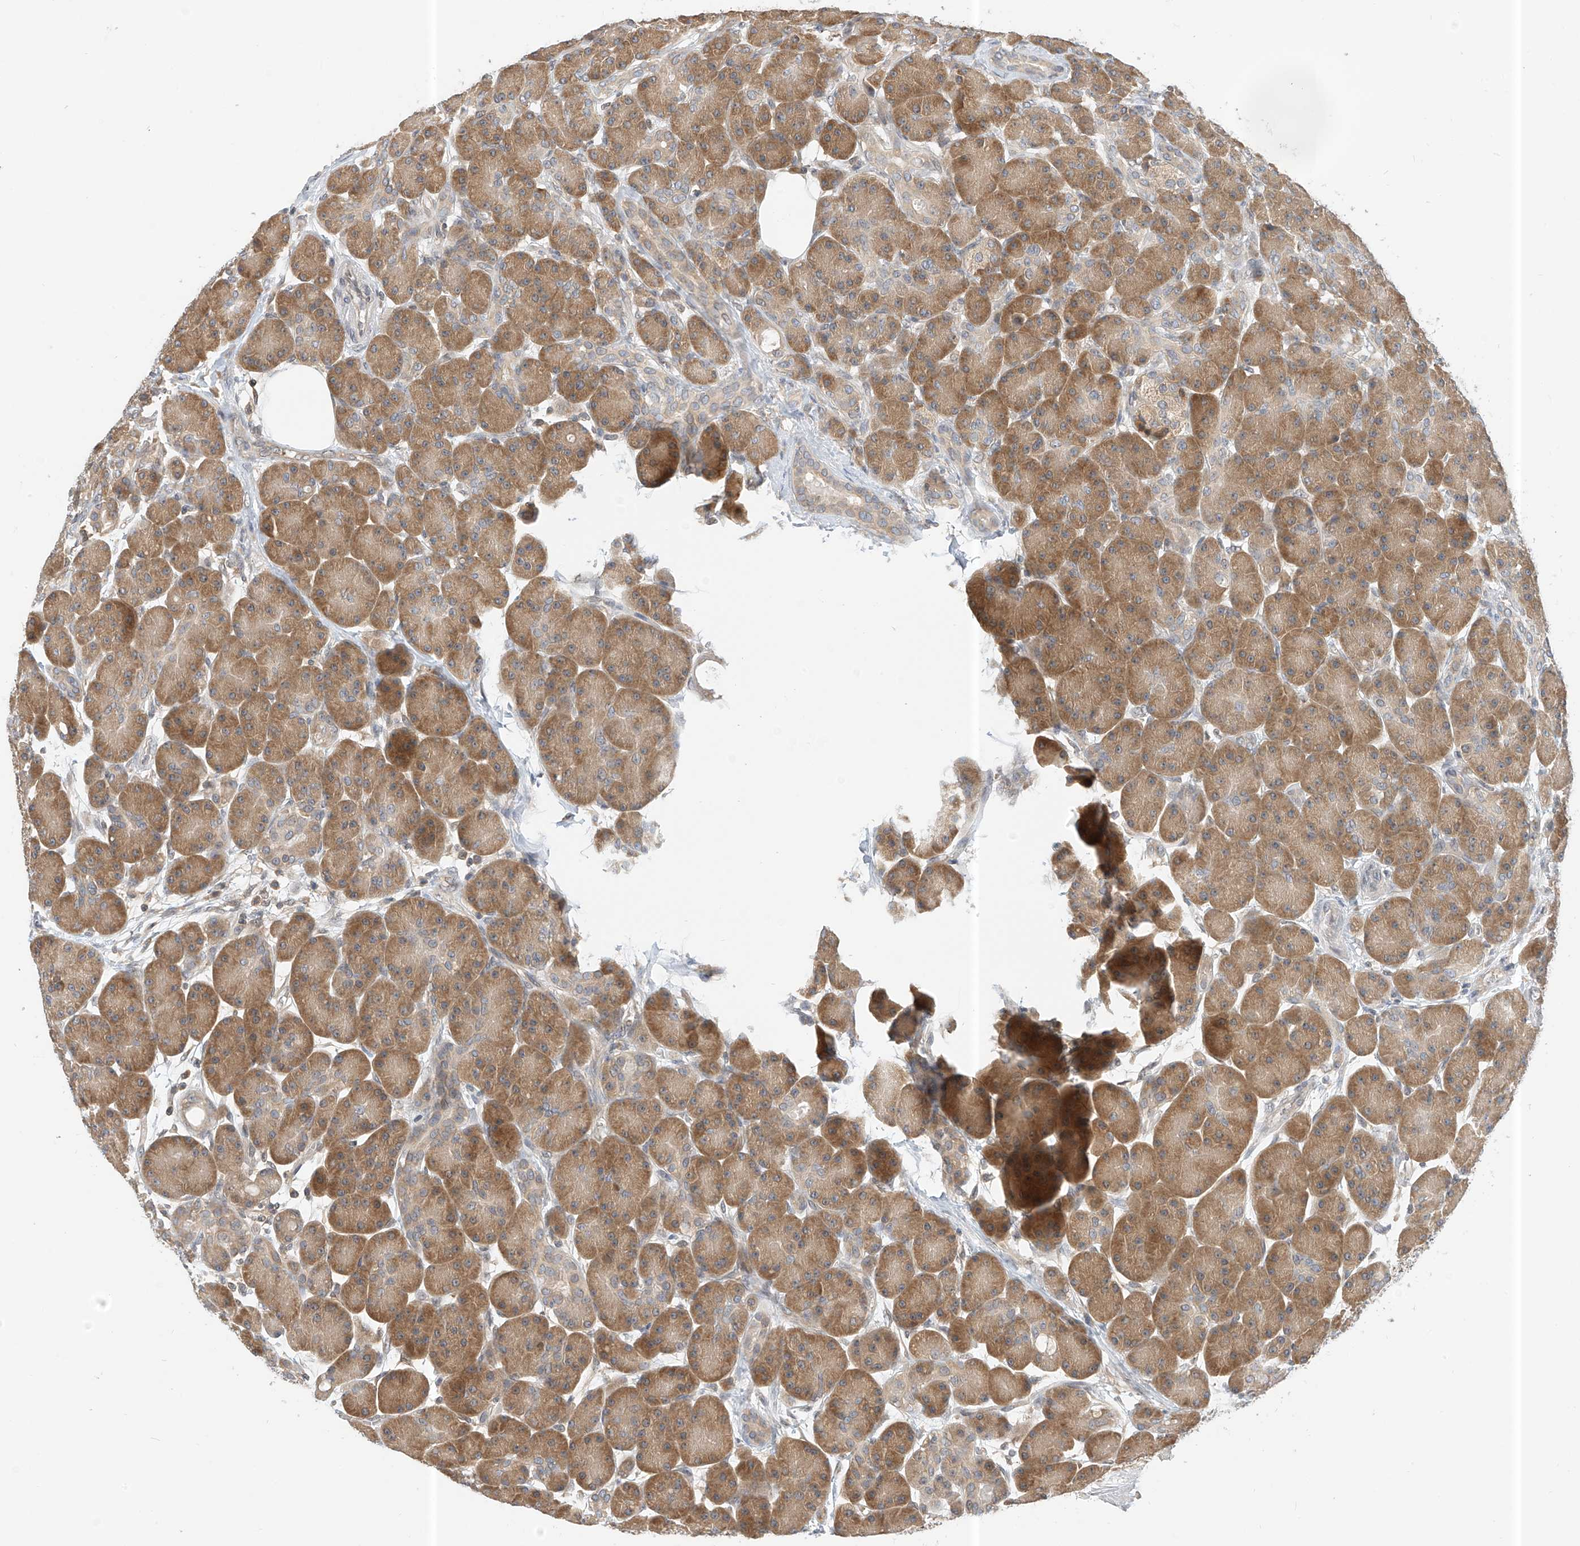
{"staining": {"intensity": "moderate", "quantity": ">75%", "location": "cytoplasmic/membranous"}, "tissue": "pancreas", "cell_type": "Exocrine glandular cells", "image_type": "normal", "snomed": [{"axis": "morphology", "description": "Normal tissue, NOS"}, {"axis": "topography", "description": "Pancreas"}], "caption": "Unremarkable pancreas was stained to show a protein in brown. There is medium levels of moderate cytoplasmic/membranous positivity in about >75% of exocrine glandular cells. (Brightfield microscopy of DAB IHC at high magnification).", "gene": "PPA2", "patient": {"sex": "male", "age": 63}}